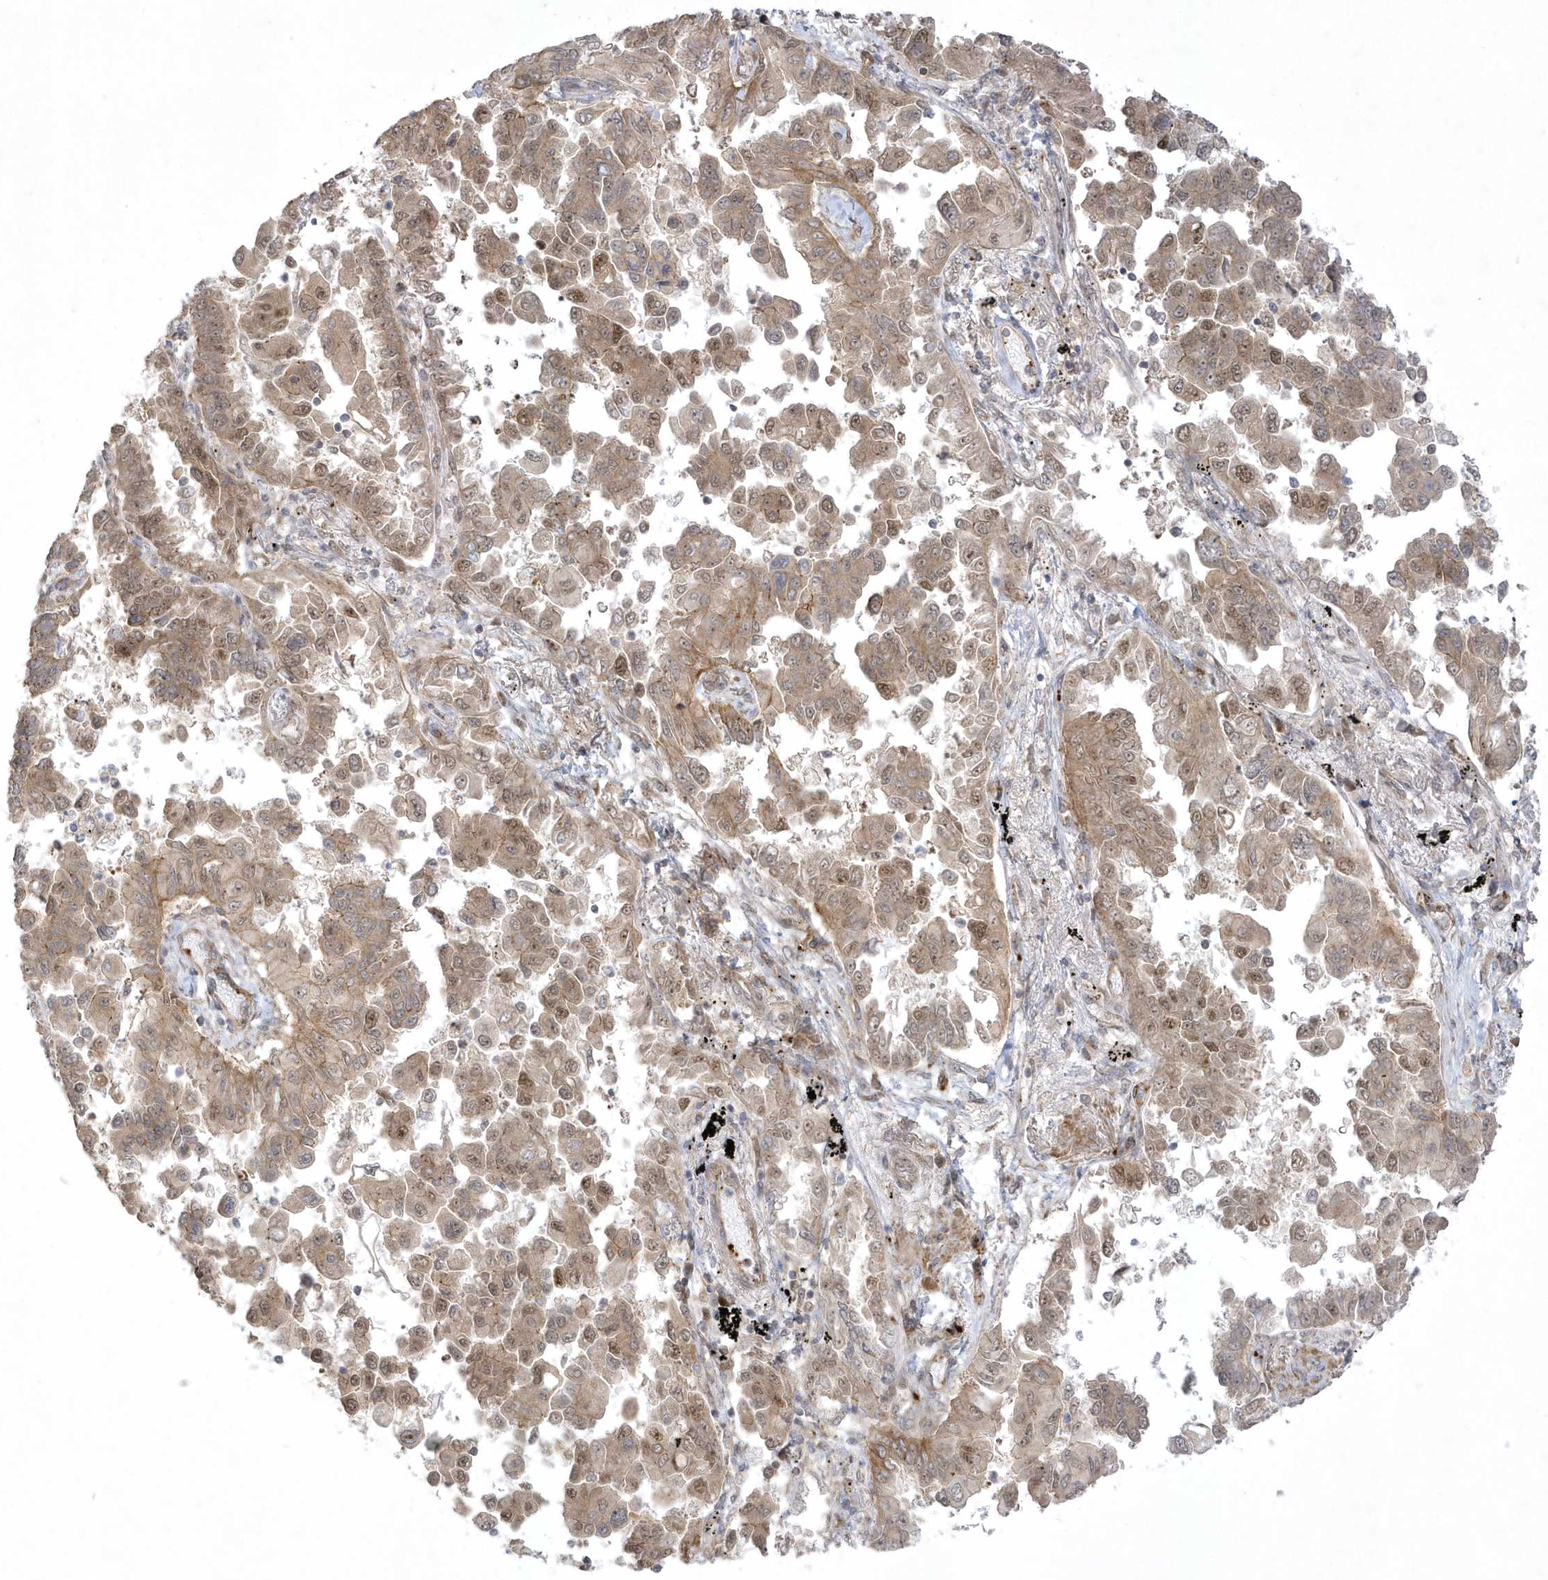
{"staining": {"intensity": "moderate", "quantity": ">75%", "location": "cytoplasmic/membranous,nuclear"}, "tissue": "lung cancer", "cell_type": "Tumor cells", "image_type": "cancer", "snomed": [{"axis": "morphology", "description": "Adenocarcinoma, NOS"}, {"axis": "topography", "description": "Lung"}], "caption": "Immunohistochemical staining of human lung adenocarcinoma displays medium levels of moderate cytoplasmic/membranous and nuclear positivity in about >75% of tumor cells.", "gene": "NAF1", "patient": {"sex": "female", "age": 67}}